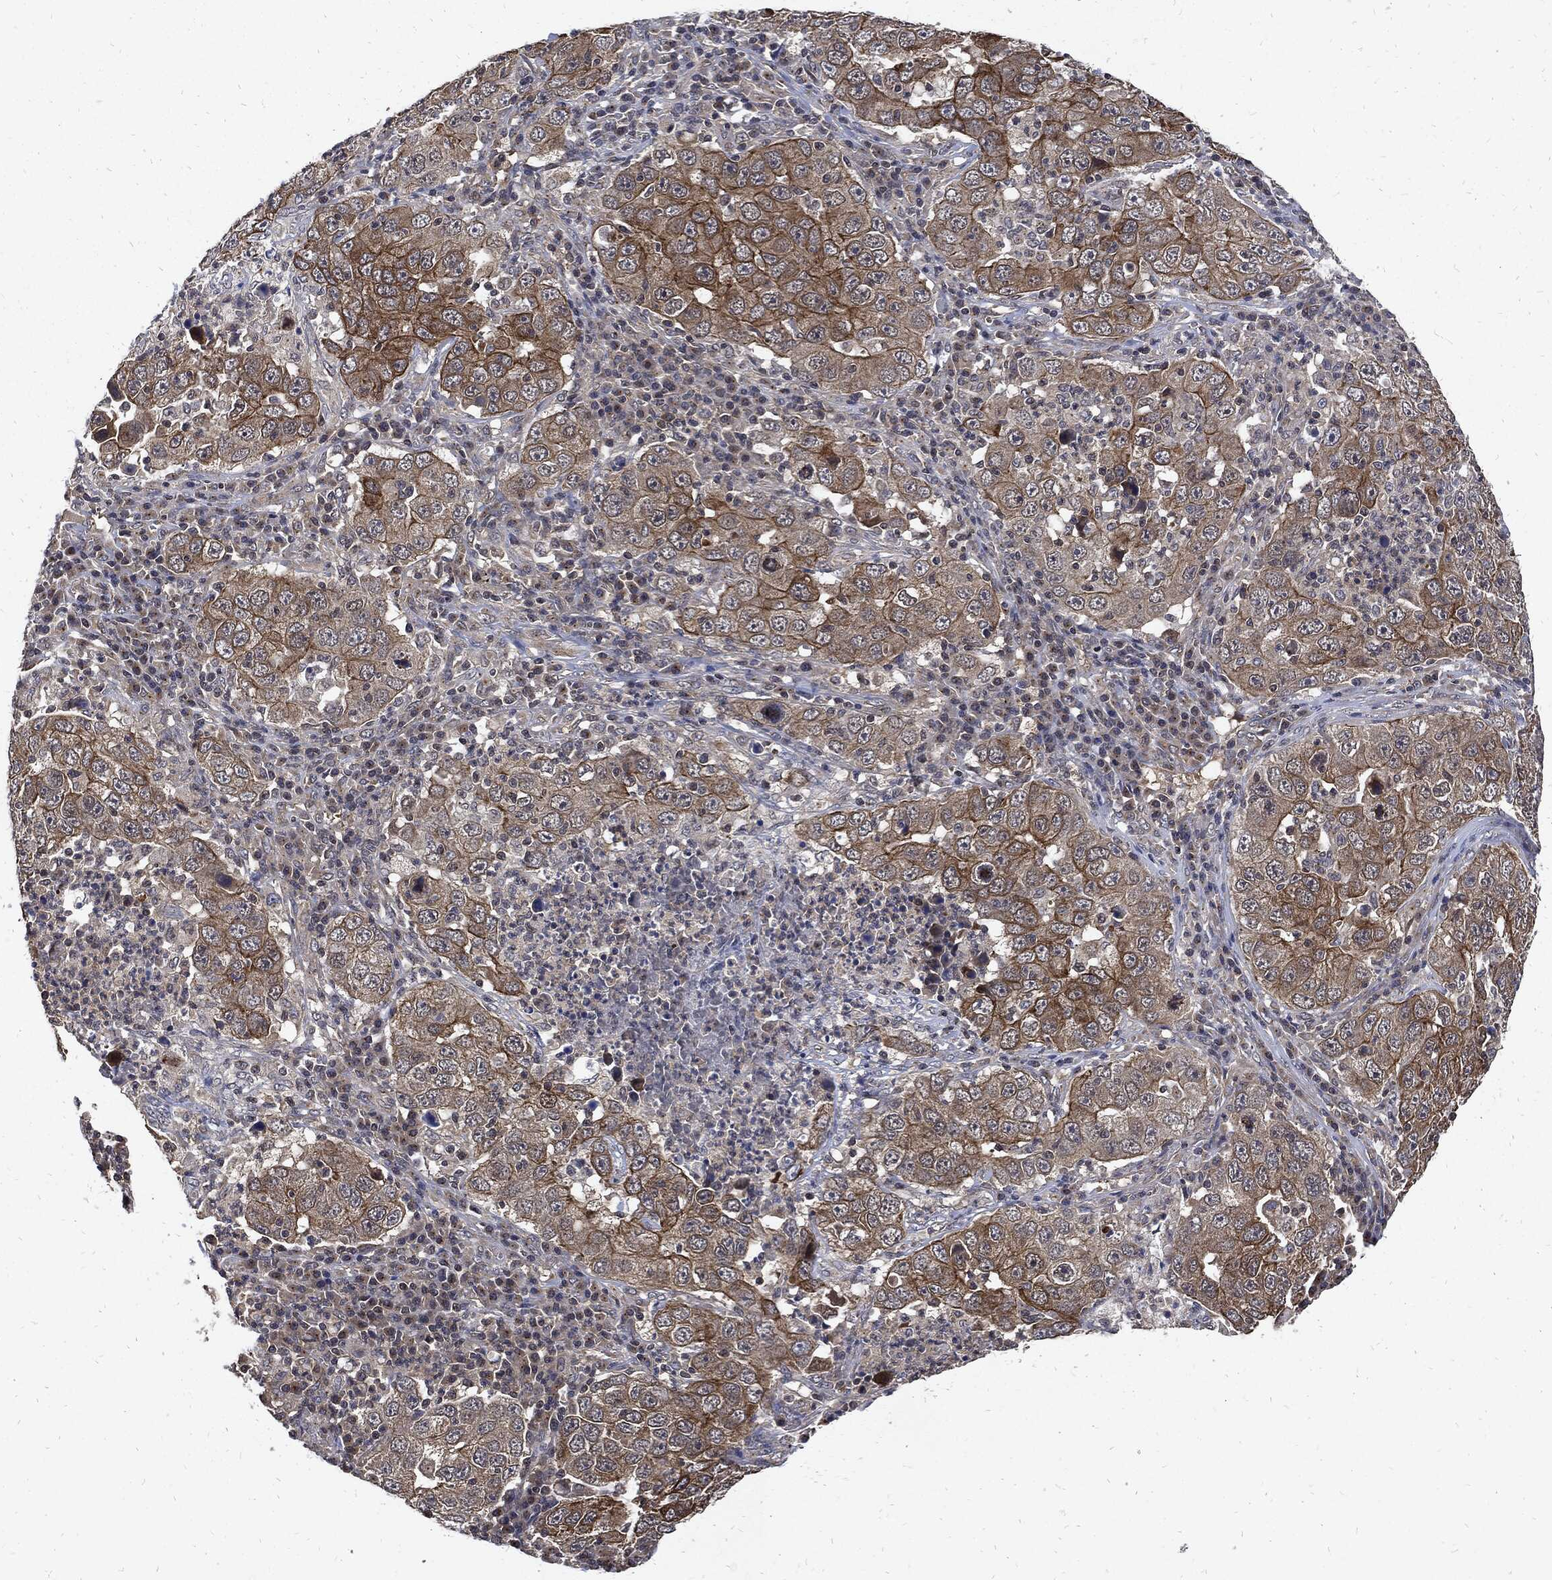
{"staining": {"intensity": "moderate", "quantity": "25%-75%", "location": "cytoplasmic/membranous"}, "tissue": "lung cancer", "cell_type": "Tumor cells", "image_type": "cancer", "snomed": [{"axis": "morphology", "description": "Adenocarcinoma, NOS"}, {"axis": "topography", "description": "Lung"}], "caption": "Moderate cytoplasmic/membranous expression for a protein is seen in approximately 25%-75% of tumor cells of lung adenocarcinoma using immunohistochemistry.", "gene": "DCTN1", "patient": {"sex": "male", "age": 73}}